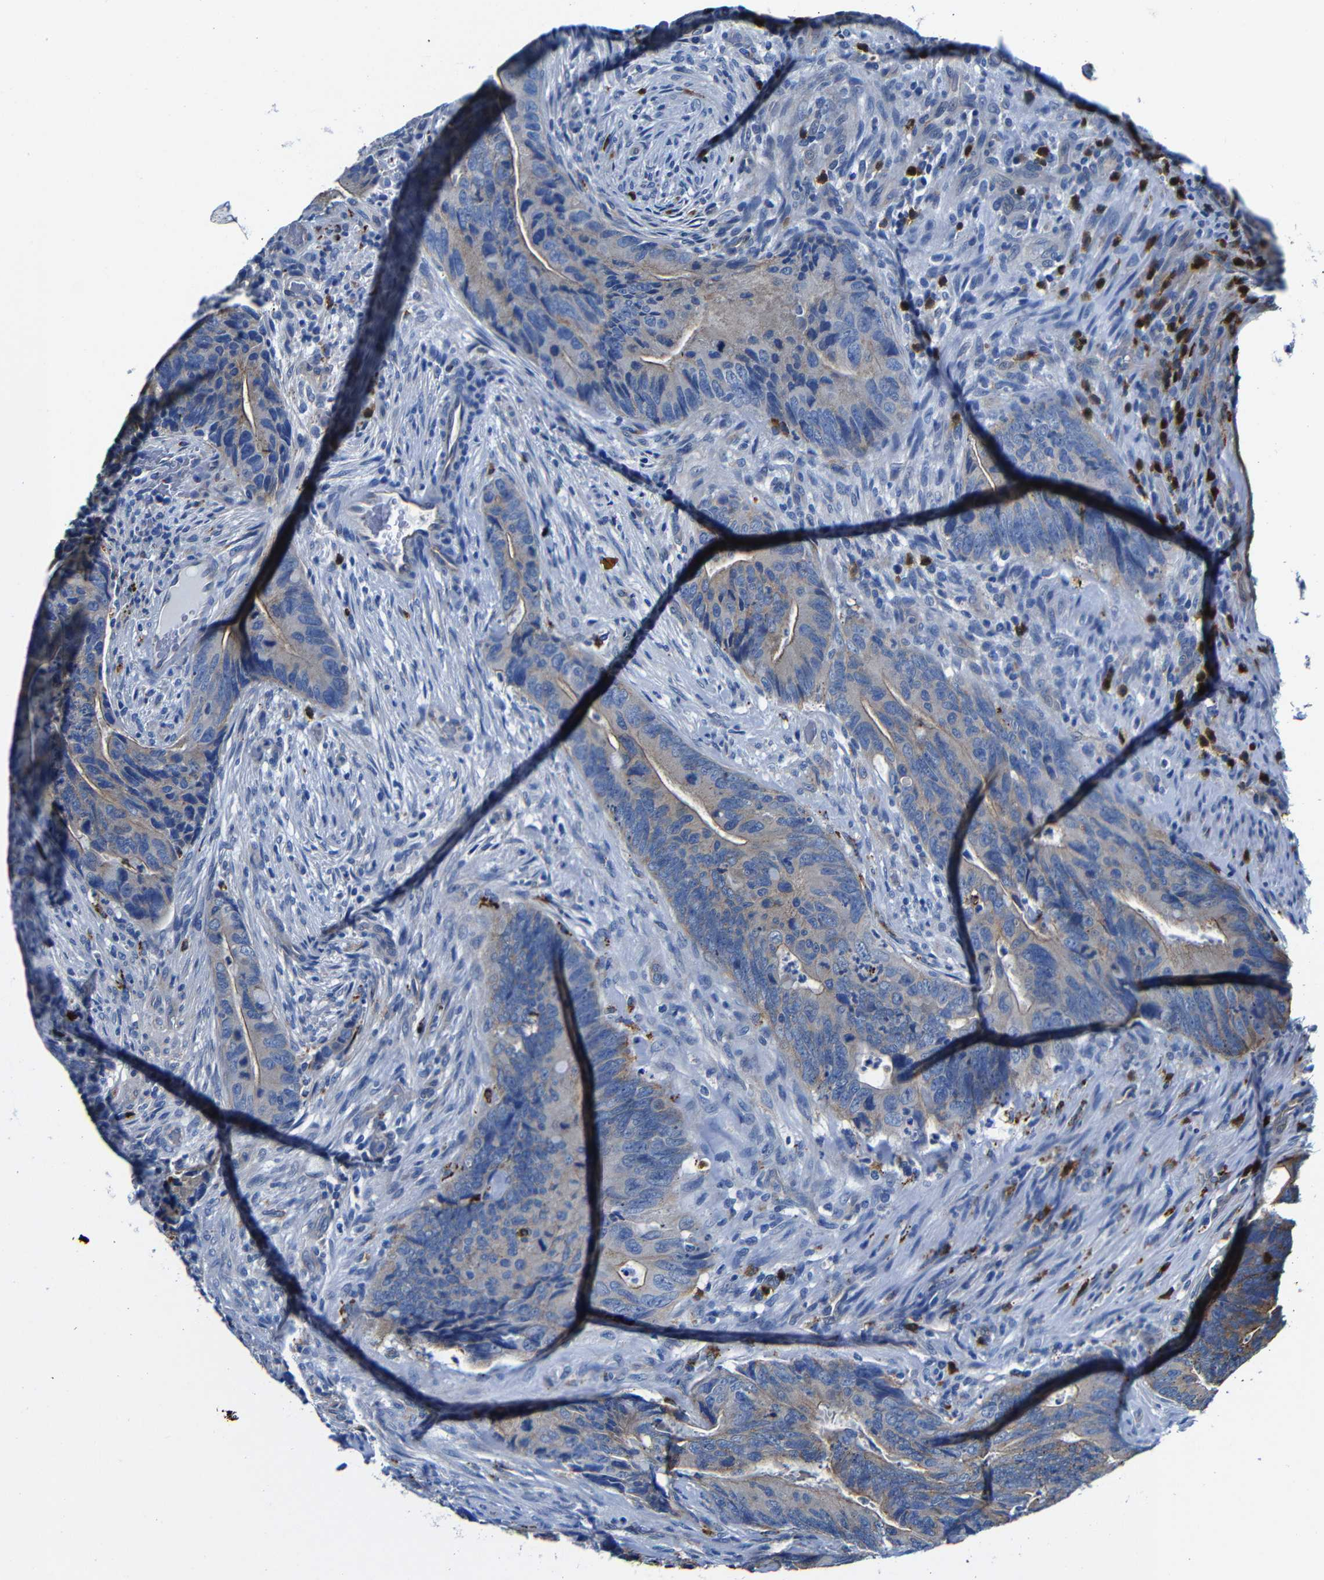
{"staining": {"intensity": "weak", "quantity": "25%-75%", "location": "cytoplasmic/membranous"}, "tissue": "colorectal cancer", "cell_type": "Tumor cells", "image_type": "cancer", "snomed": [{"axis": "morphology", "description": "Normal tissue, NOS"}, {"axis": "morphology", "description": "Adenocarcinoma, NOS"}, {"axis": "topography", "description": "Colon"}], "caption": "A histopathology image of colorectal cancer (adenocarcinoma) stained for a protein reveals weak cytoplasmic/membranous brown staining in tumor cells.", "gene": "GIMAP2", "patient": {"sex": "male", "age": 56}}